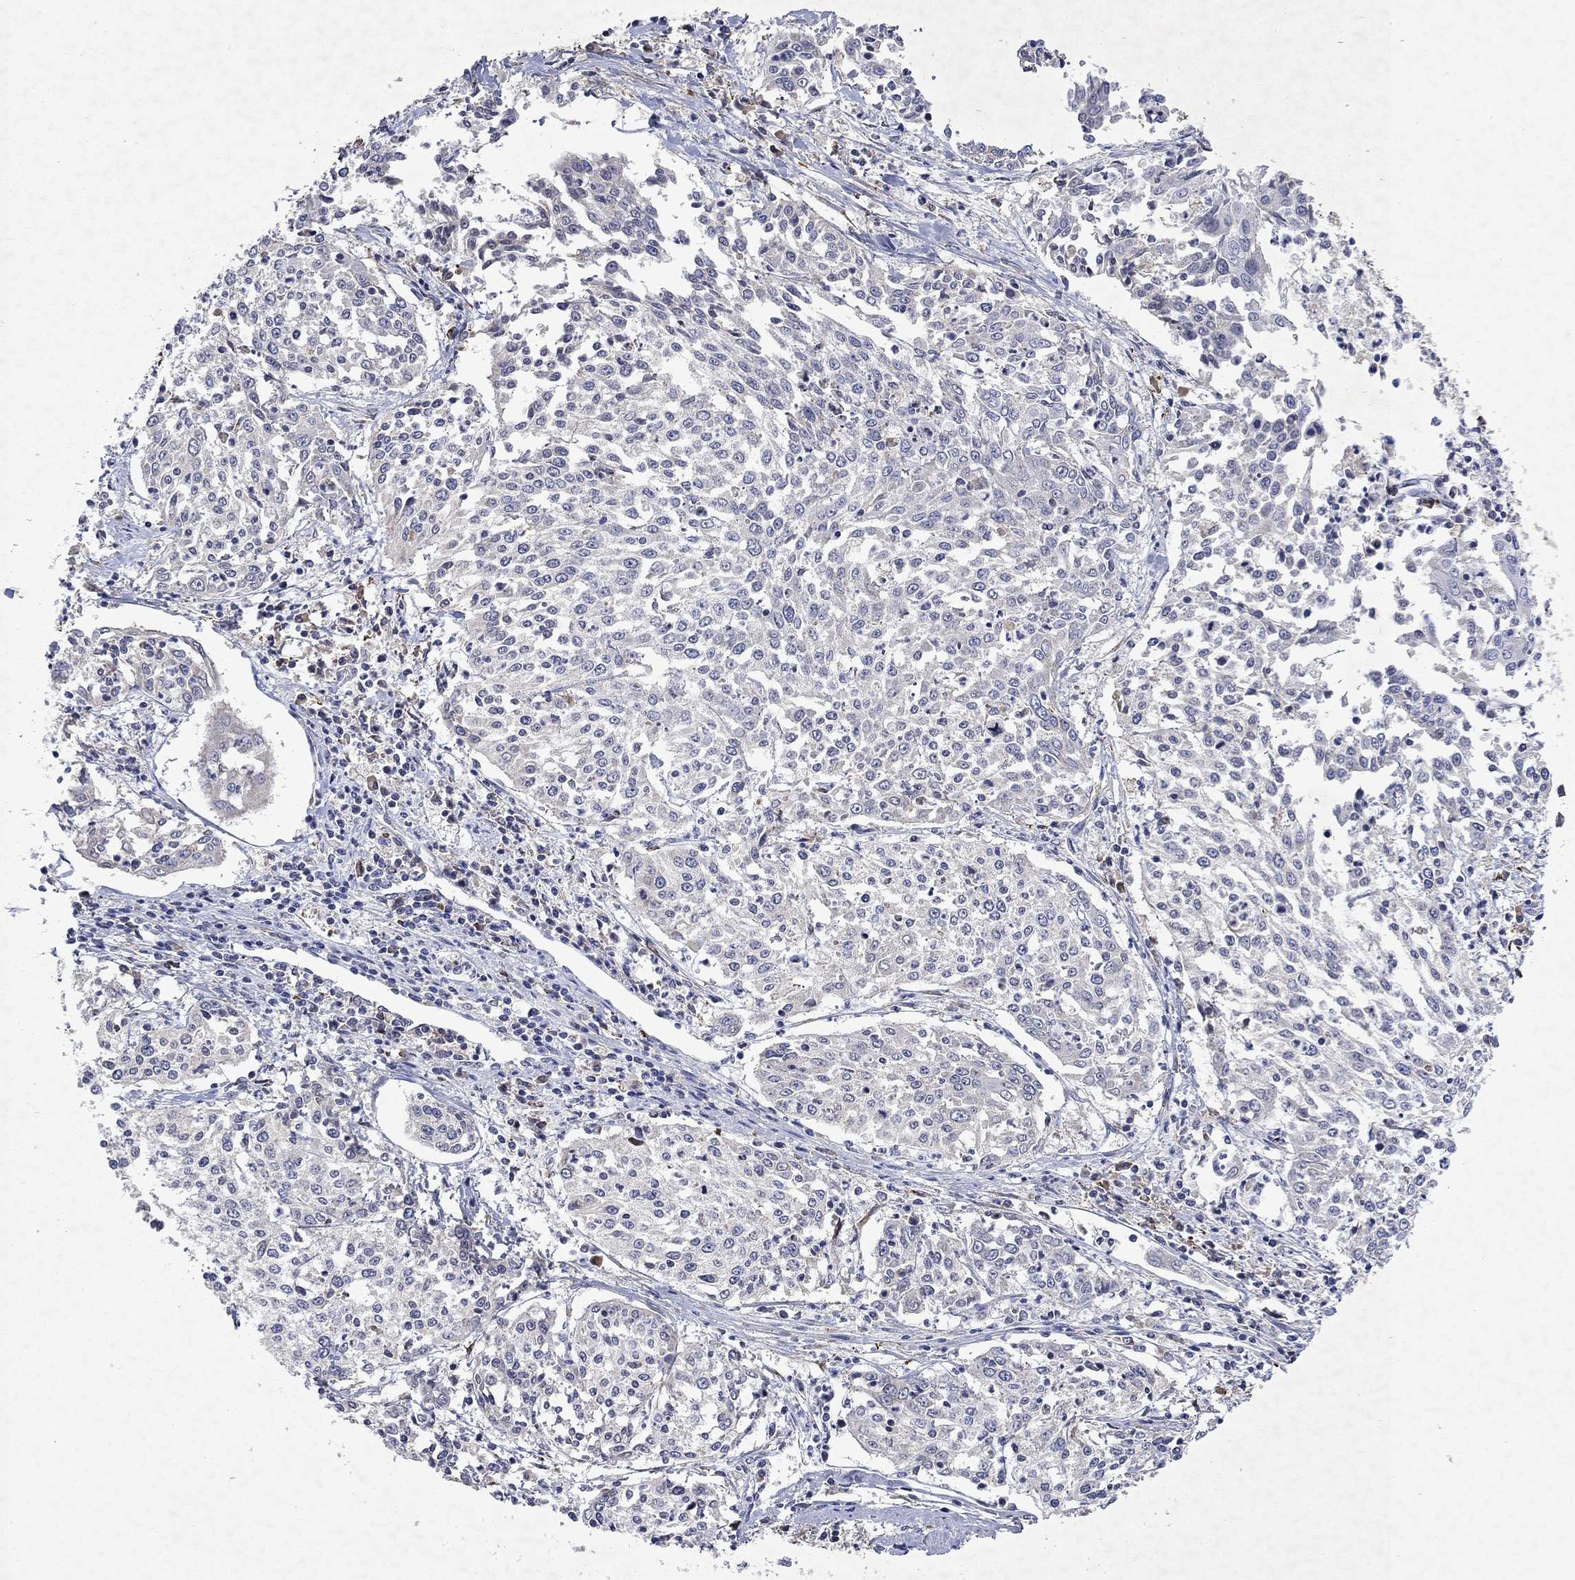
{"staining": {"intensity": "negative", "quantity": "none", "location": "none"}, "tissue": "cervical cancer", "cell_type": "Tumor cells", "image_type": "cancer", "snomed": [{"axis": "morphology", "description": "Squamous cell carcinoma, NOS"}, {"axis": "topography", "description": "Cervix"}], "caption": "A histopathology image of cervical squamous cell carcinoma stained for a protein exhibits no brown staining in tumor cells.", "gene": "TMEM97", "patient": {"sex": "female", "age": 41}}